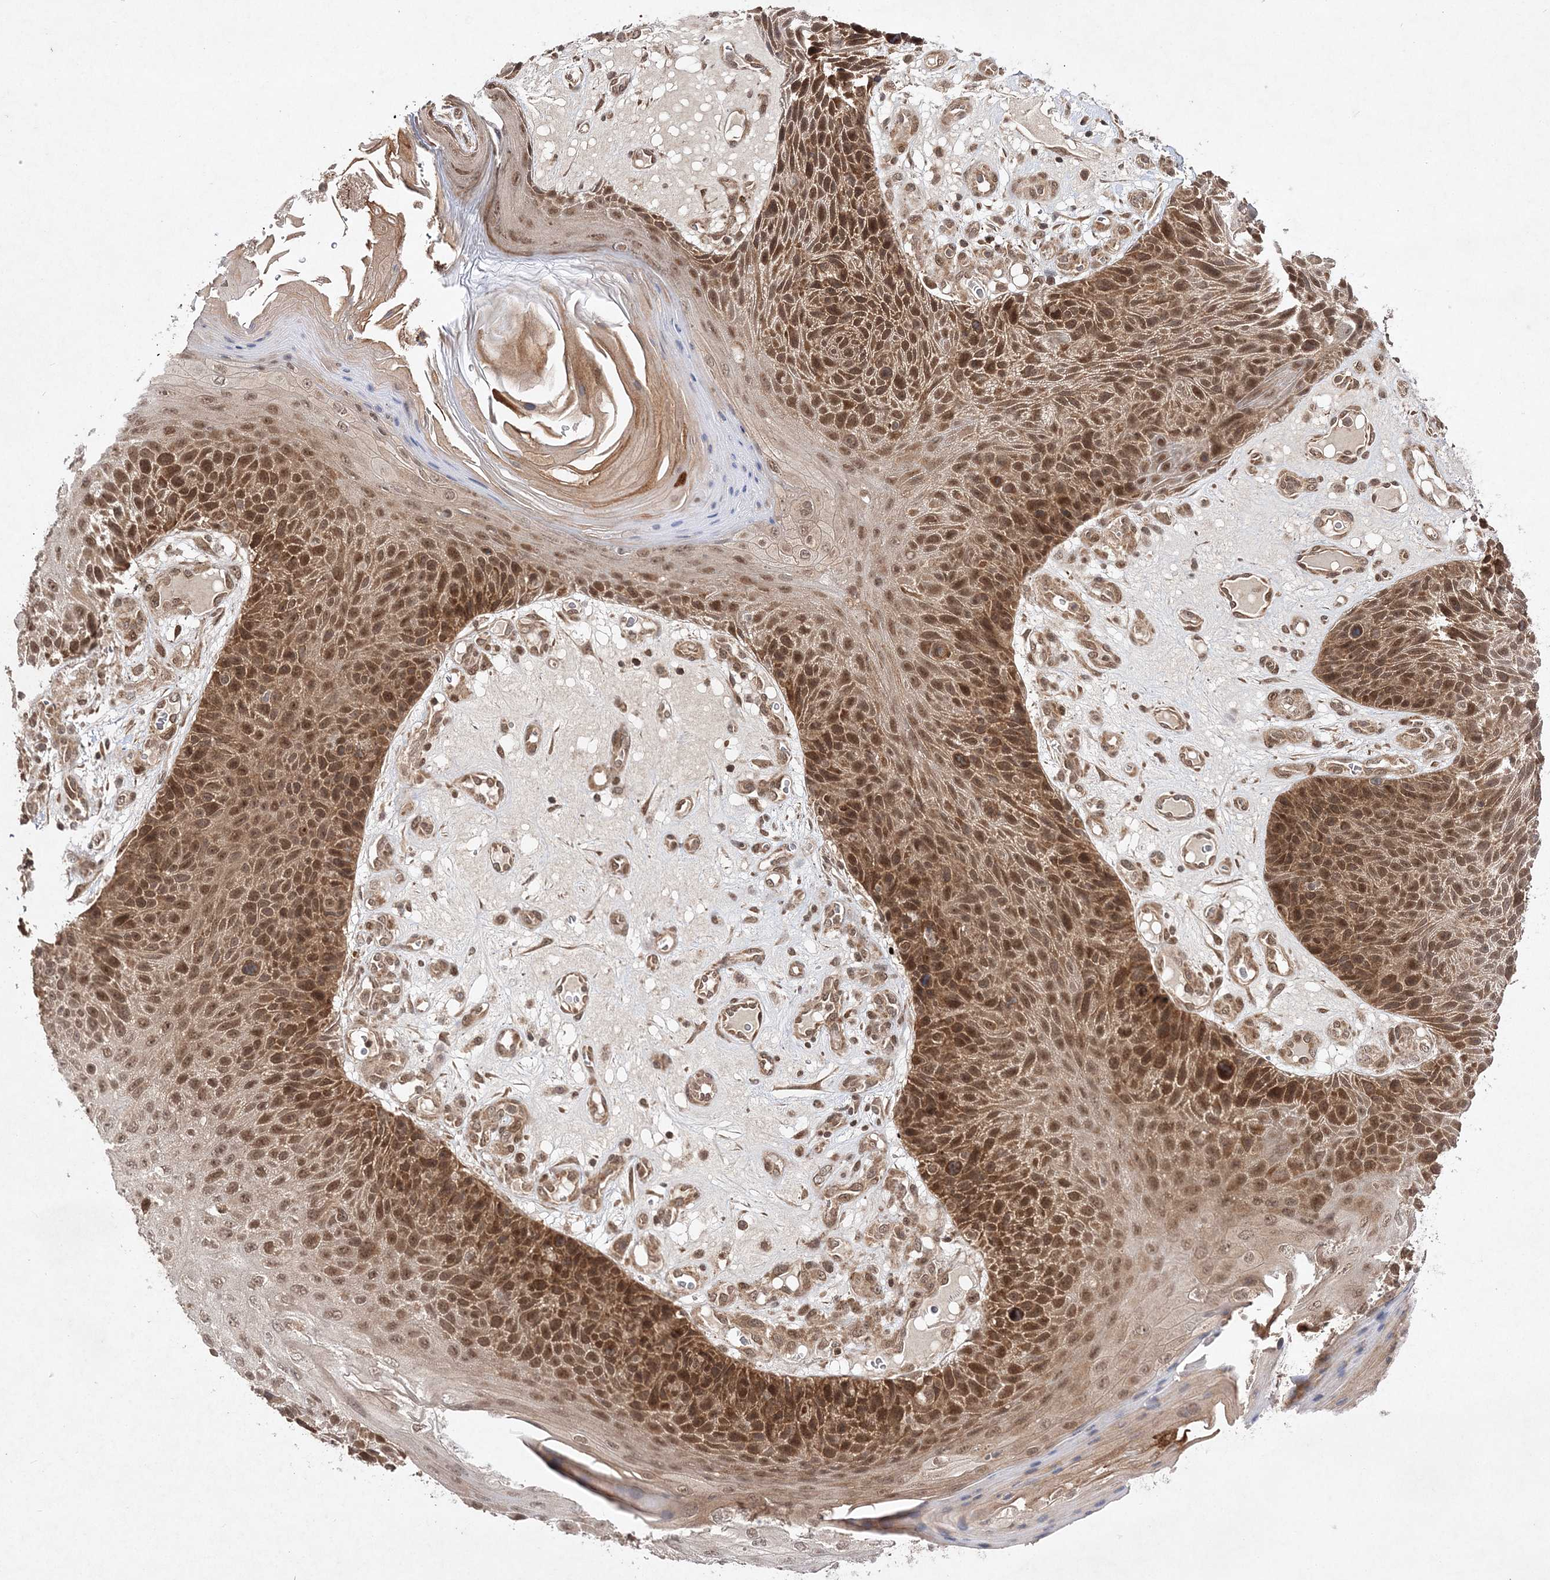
{"staining": {"intensity": "strong", "quantity": ">75%", "location": "cytoplasmic/membranous,nuclear"}, "tissue": "skin cancer", "cell_type": "Tumor cells", "image_type": "cancer", "snomed": [{"axis": "morphology", "description": "Squamous cell carcinoma, NOS"}, {"axis": "topography", "description": "Skin"}], "caption": "Skin cancer (squamous cell carcinoma) was stained to show a protein in brown. There is high levels of strong cytoplasmic/membranous and nuclear staining in approximately >75% of tumor cells. (IHC, brightfield microscopy, high magnification).", "gene": "NIF3L1", "patient": {"sex": "female", "age": 88}}